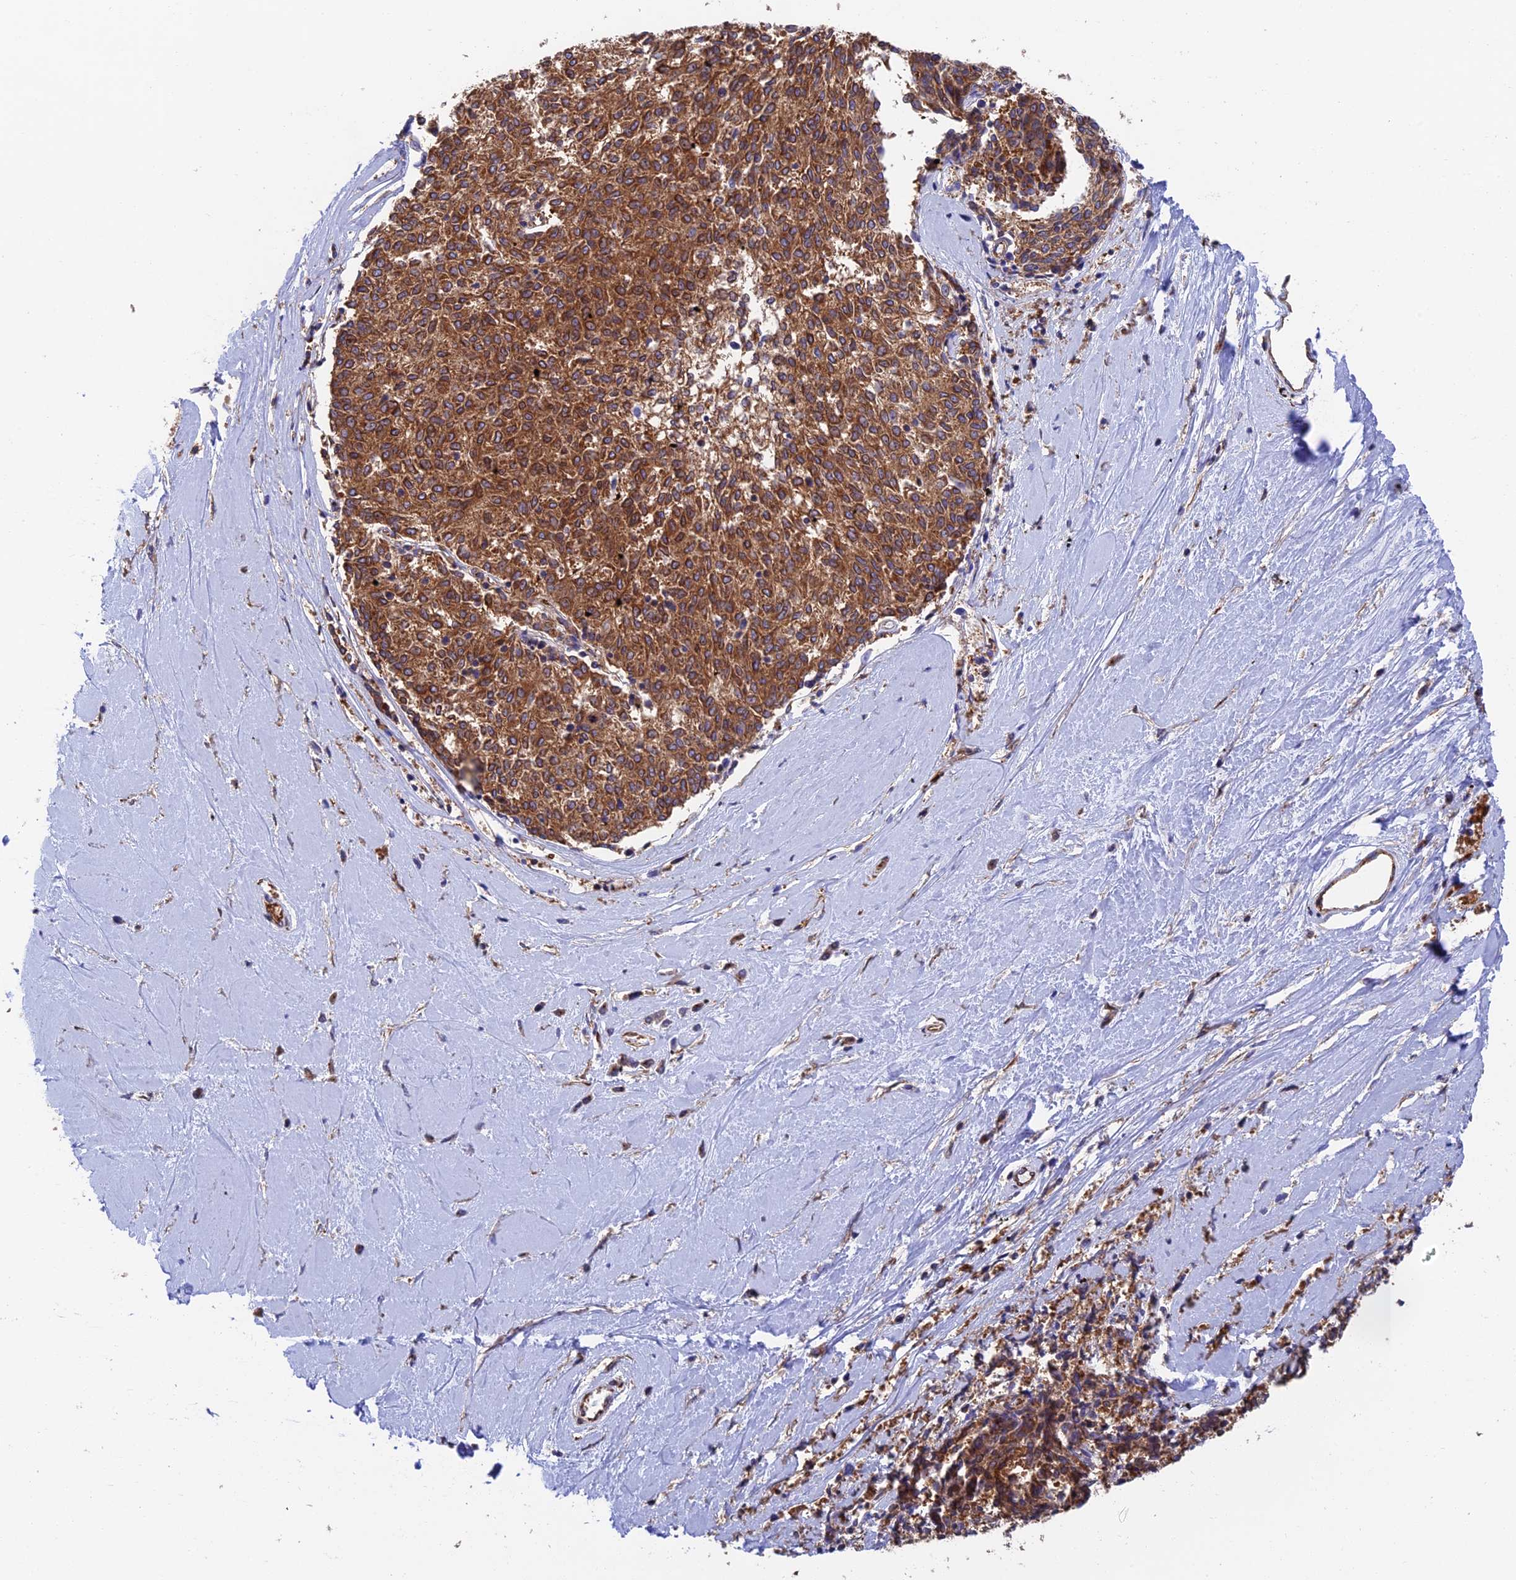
{"staining": {"intensity": "moderate", "quantity": ">75%", "location": "cytoplasmic/membranous"}, "tissue": "melanoma", "cell_type": "Tumor cells", "image_type": "cancer", "snomed": [{"axis": "morphology", "description": "Malignant melanoma, NOS"}, {"axis": "topography", "description": "Skin"}], "caption": "Melanoma stained with a protein marker displays moderate staining in tumor cells.", "gene": "DCTN2", "patient": {"sex": "female", "age": 72}}